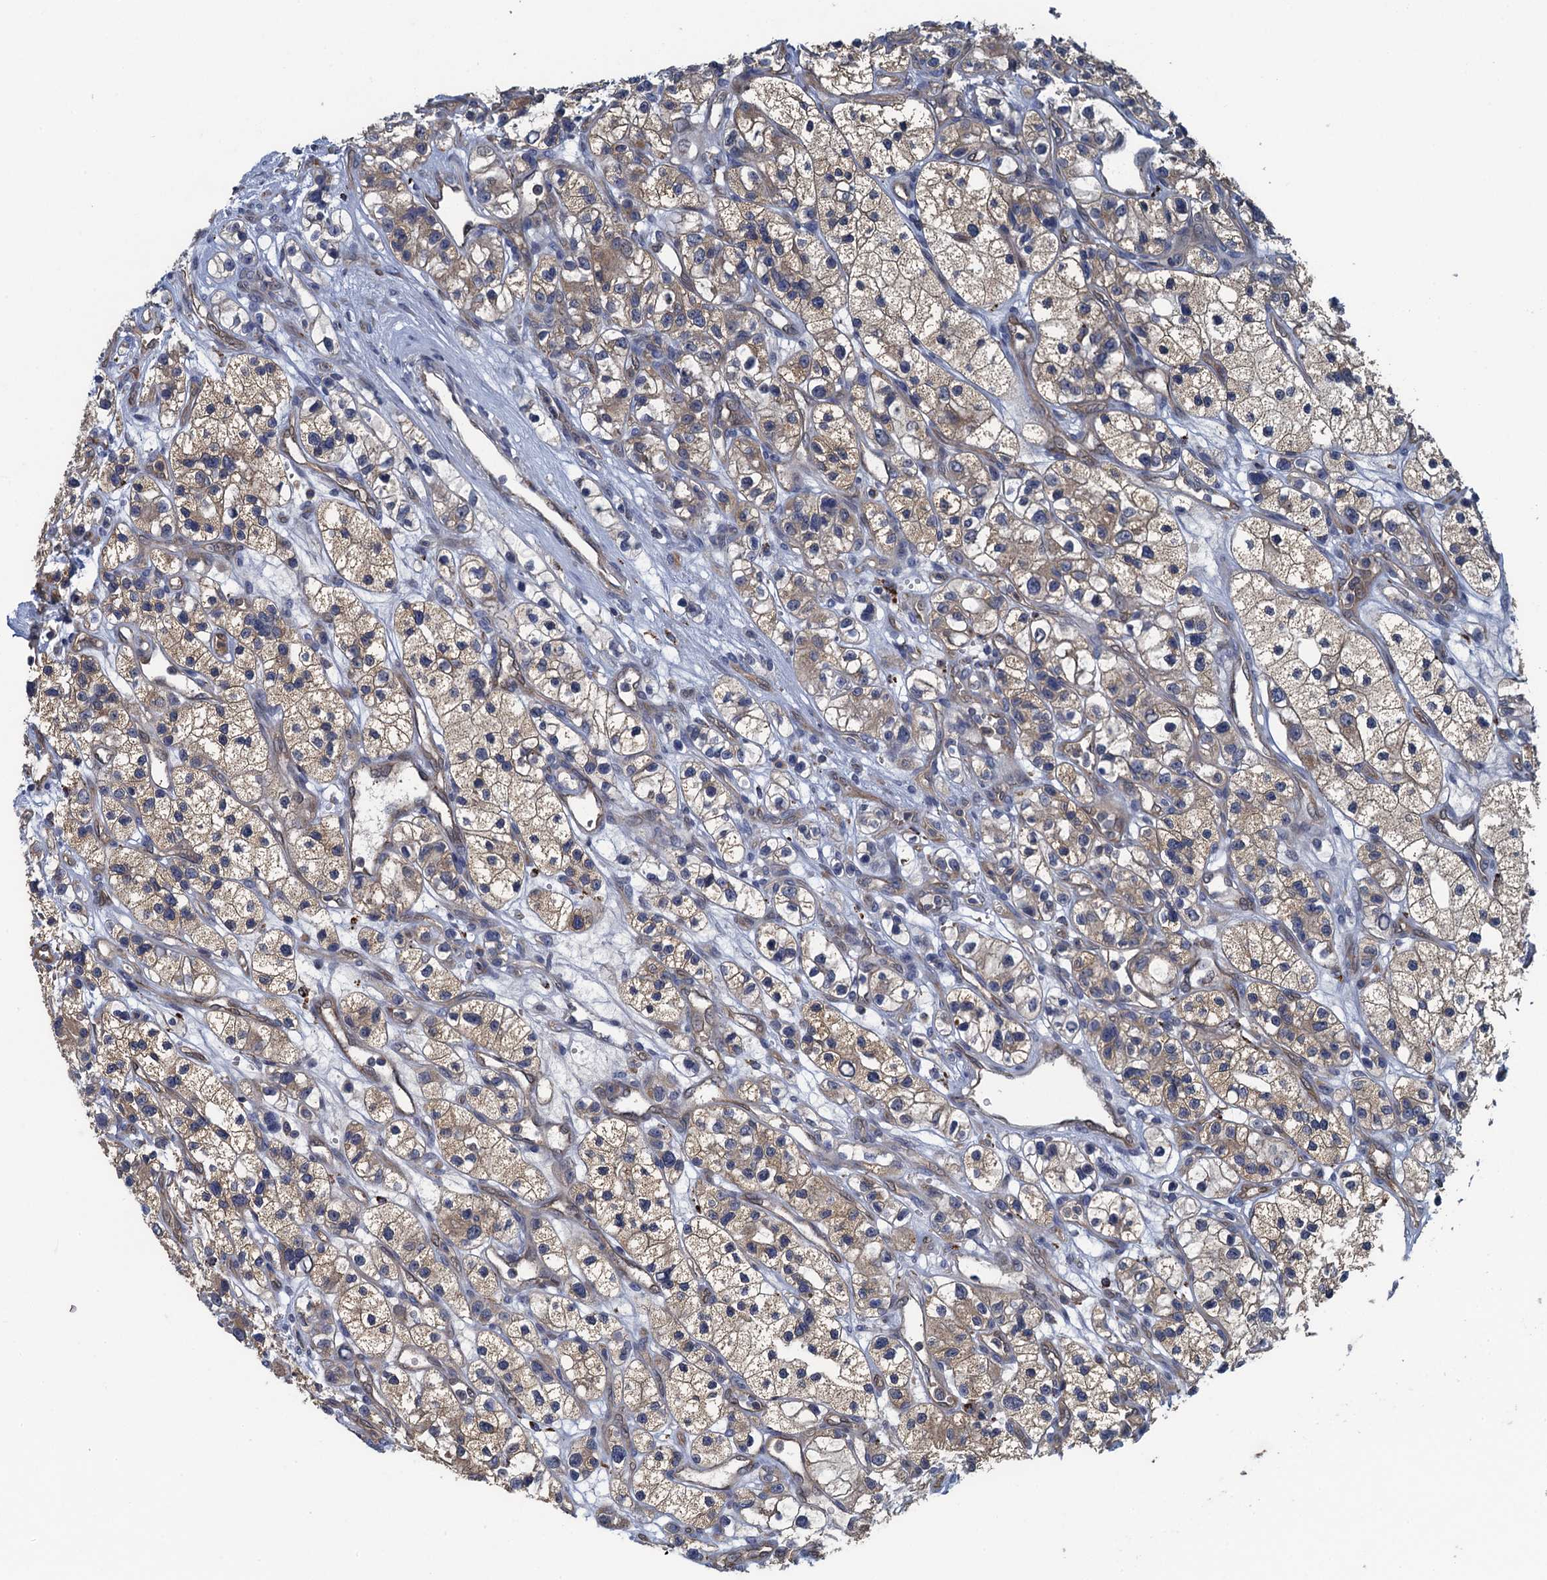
{"staining": {"intensity": "weak", "quantity": ">75%", "location": "cytoplasmic/membranous"}, "tissue": "renal cancer", "cell_type": "Tumor cells", "image_type": "cancer", "snomed": [{"axis": "morphology", "description": "Adenocarcinoma, NOS"}, {"axis": "topography", "description": "Kidney"}], "caption": "Immunohistochemistry histopathology image of neoplastic tissue: human renal adenocarcinoma stained using immunohistochemistry (IHC) displays low levels of weak protein expression localized specifically in the cytoplasmic/membranous of tumor cells, appearing as a cytoplasmic/membranous brown color.", "gene": "KBTBD8", "patient": {"sex": "female", "age": 57}}